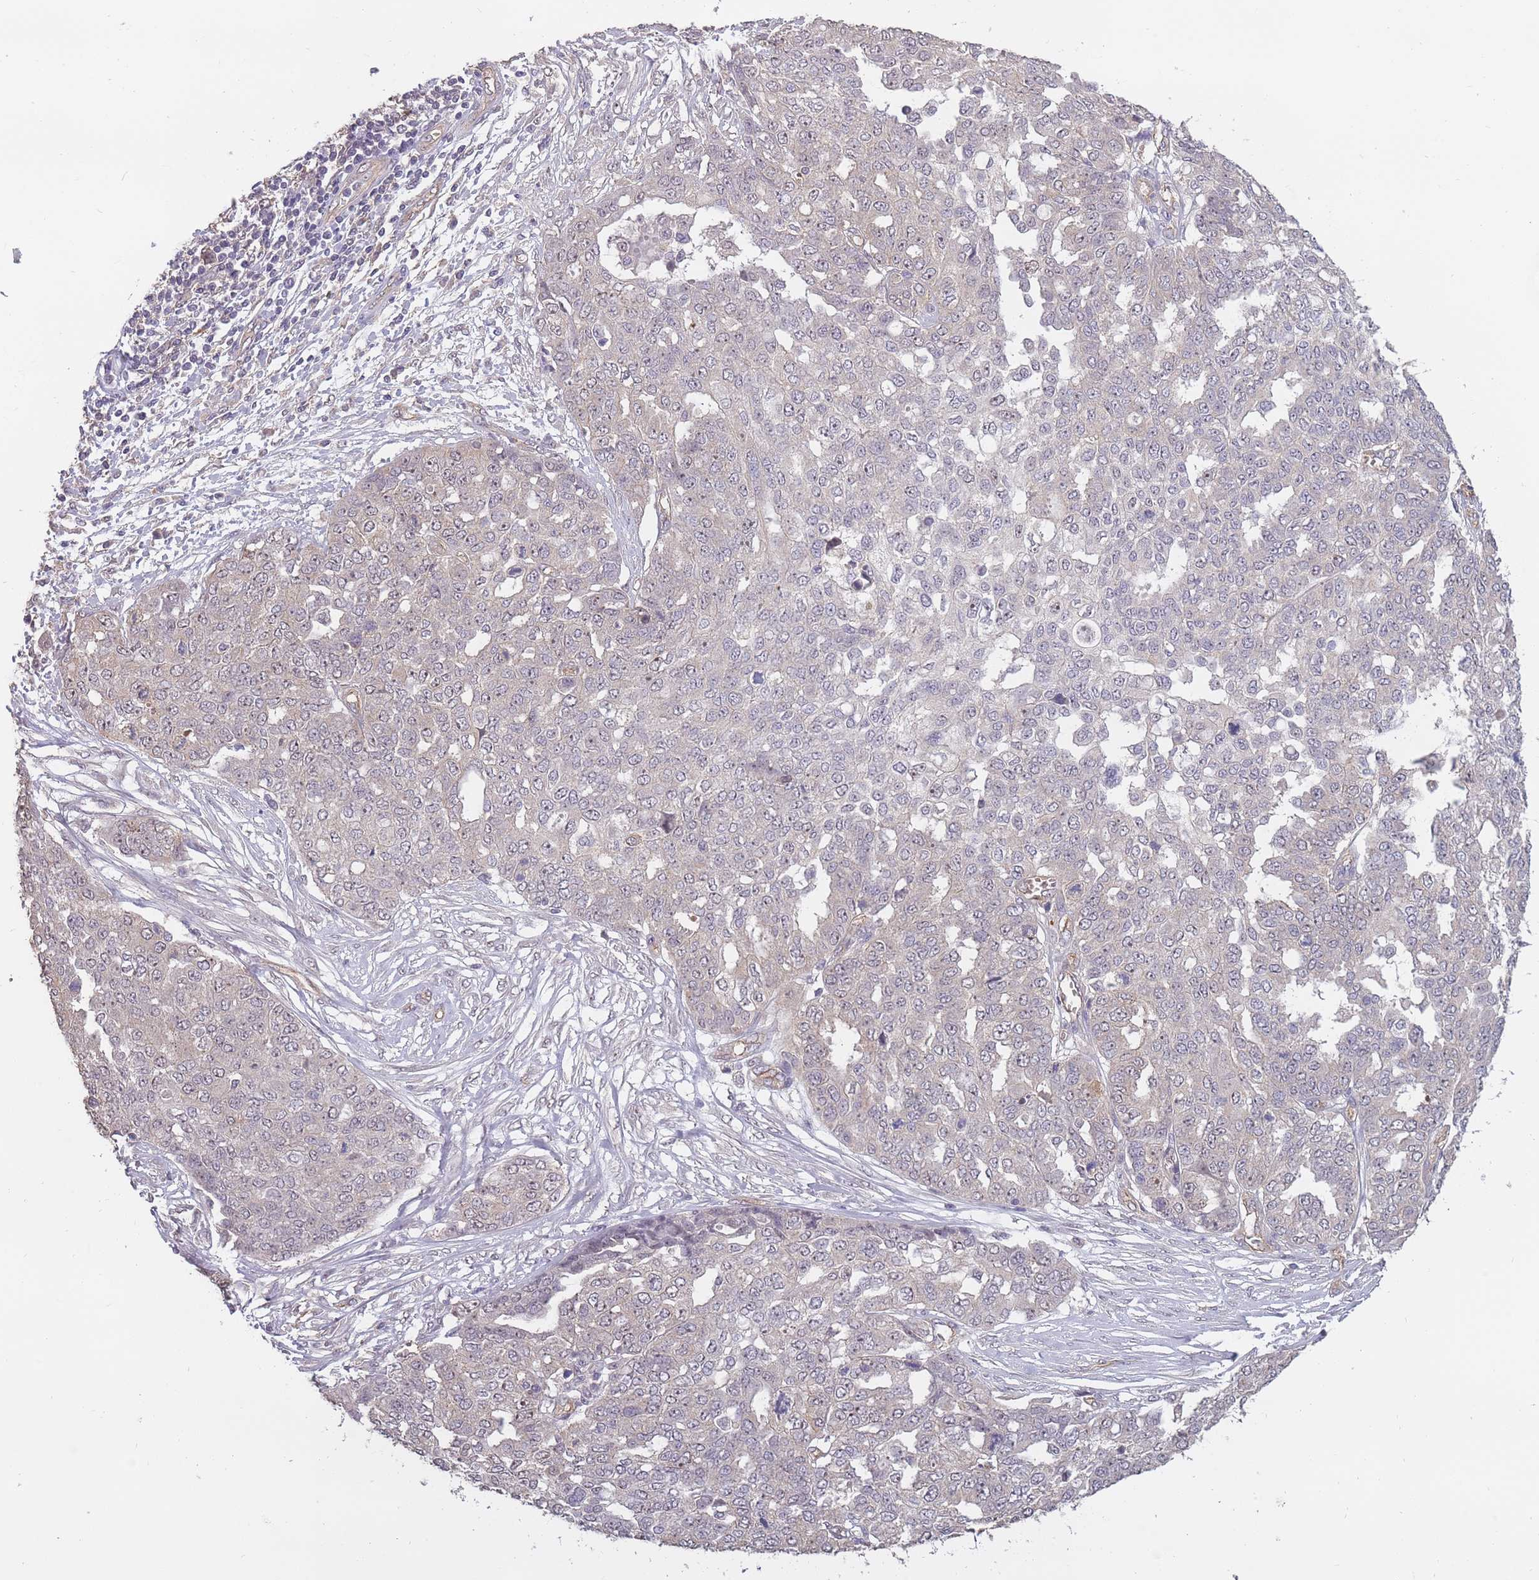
{"staining": {"intensity": "negative", "quantity": "none", "location": "none"}, "tissue": "ovarian cancer", "cell_type": "Tumor cells", "image_type": "cancer", "snomed": [{"axis": "morphology", "description": "Cystadenocarcinoma, serous, NOS"}, {"axis": "topography", "description": "Soft tissue"}, {"axis": "topography", "description": "Ovary"}], "caption": "High power microscopy micrograph of an IHC histopathology image of ovarian cancer (serous cystadenocarcinoma), revealing no significant expression in tumor cells.", "gene": "KIAA1755", "patient": {"sex": "female", "age": 57}}